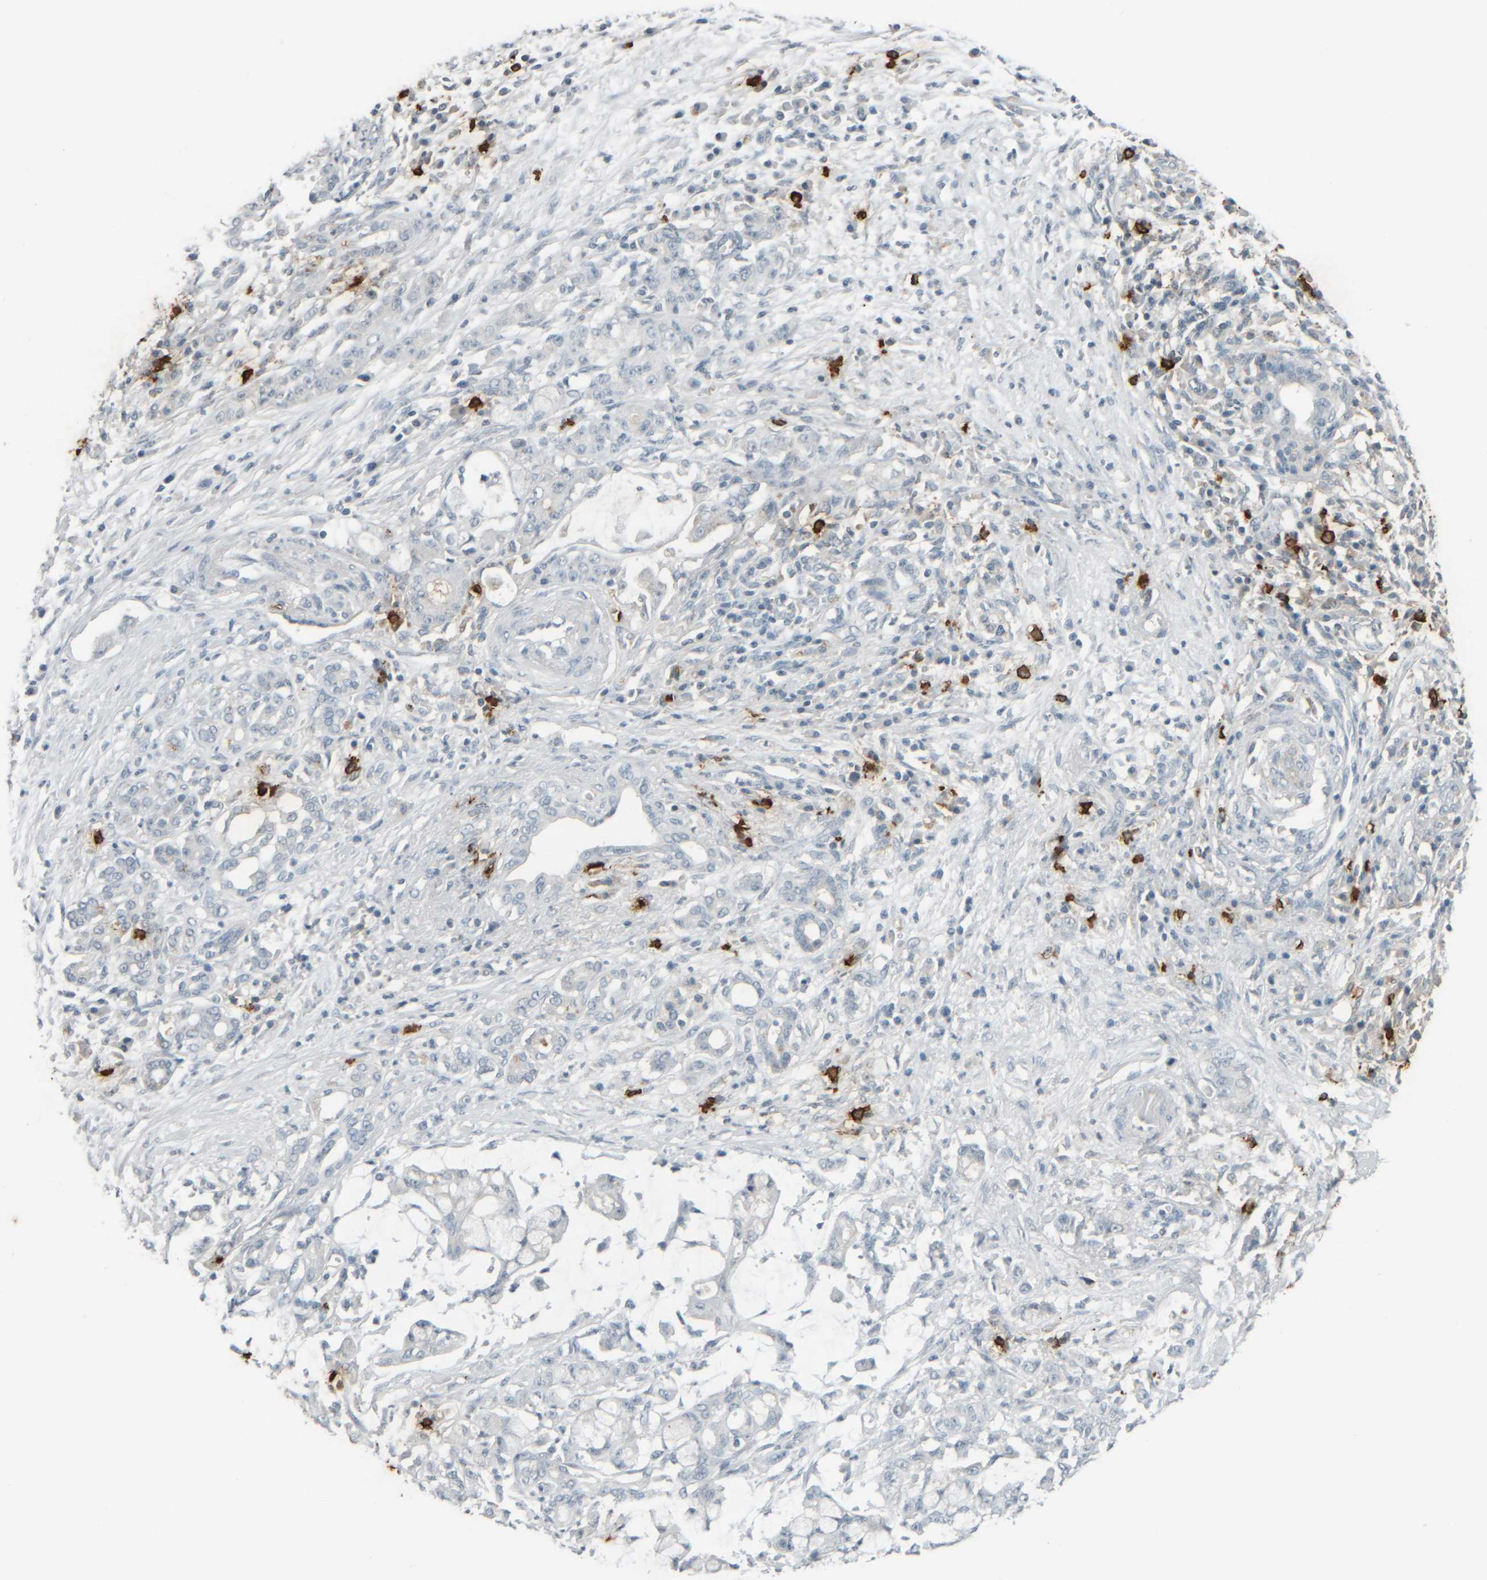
{"staining": {"intensity": "negative", "quantity": "none", "location": "none"}, "tissue": "pancreatic cancer", "cell_type": "Tumor cells", "image_type": "cancer", "snomed": [{"axis": "morphology", "description": "Adenocarcinoma, NOS"}, {"axis": "topography", "description": "Pancreas"}], "caption": "An immunohistochemistry (IHC) photomicrograph of pancreatic cancer is shown. There is no staining in tumor cells of pancreatic cancer.", "gene": "TPSAB1", "patient": {"sex": "female", "age": 73}}